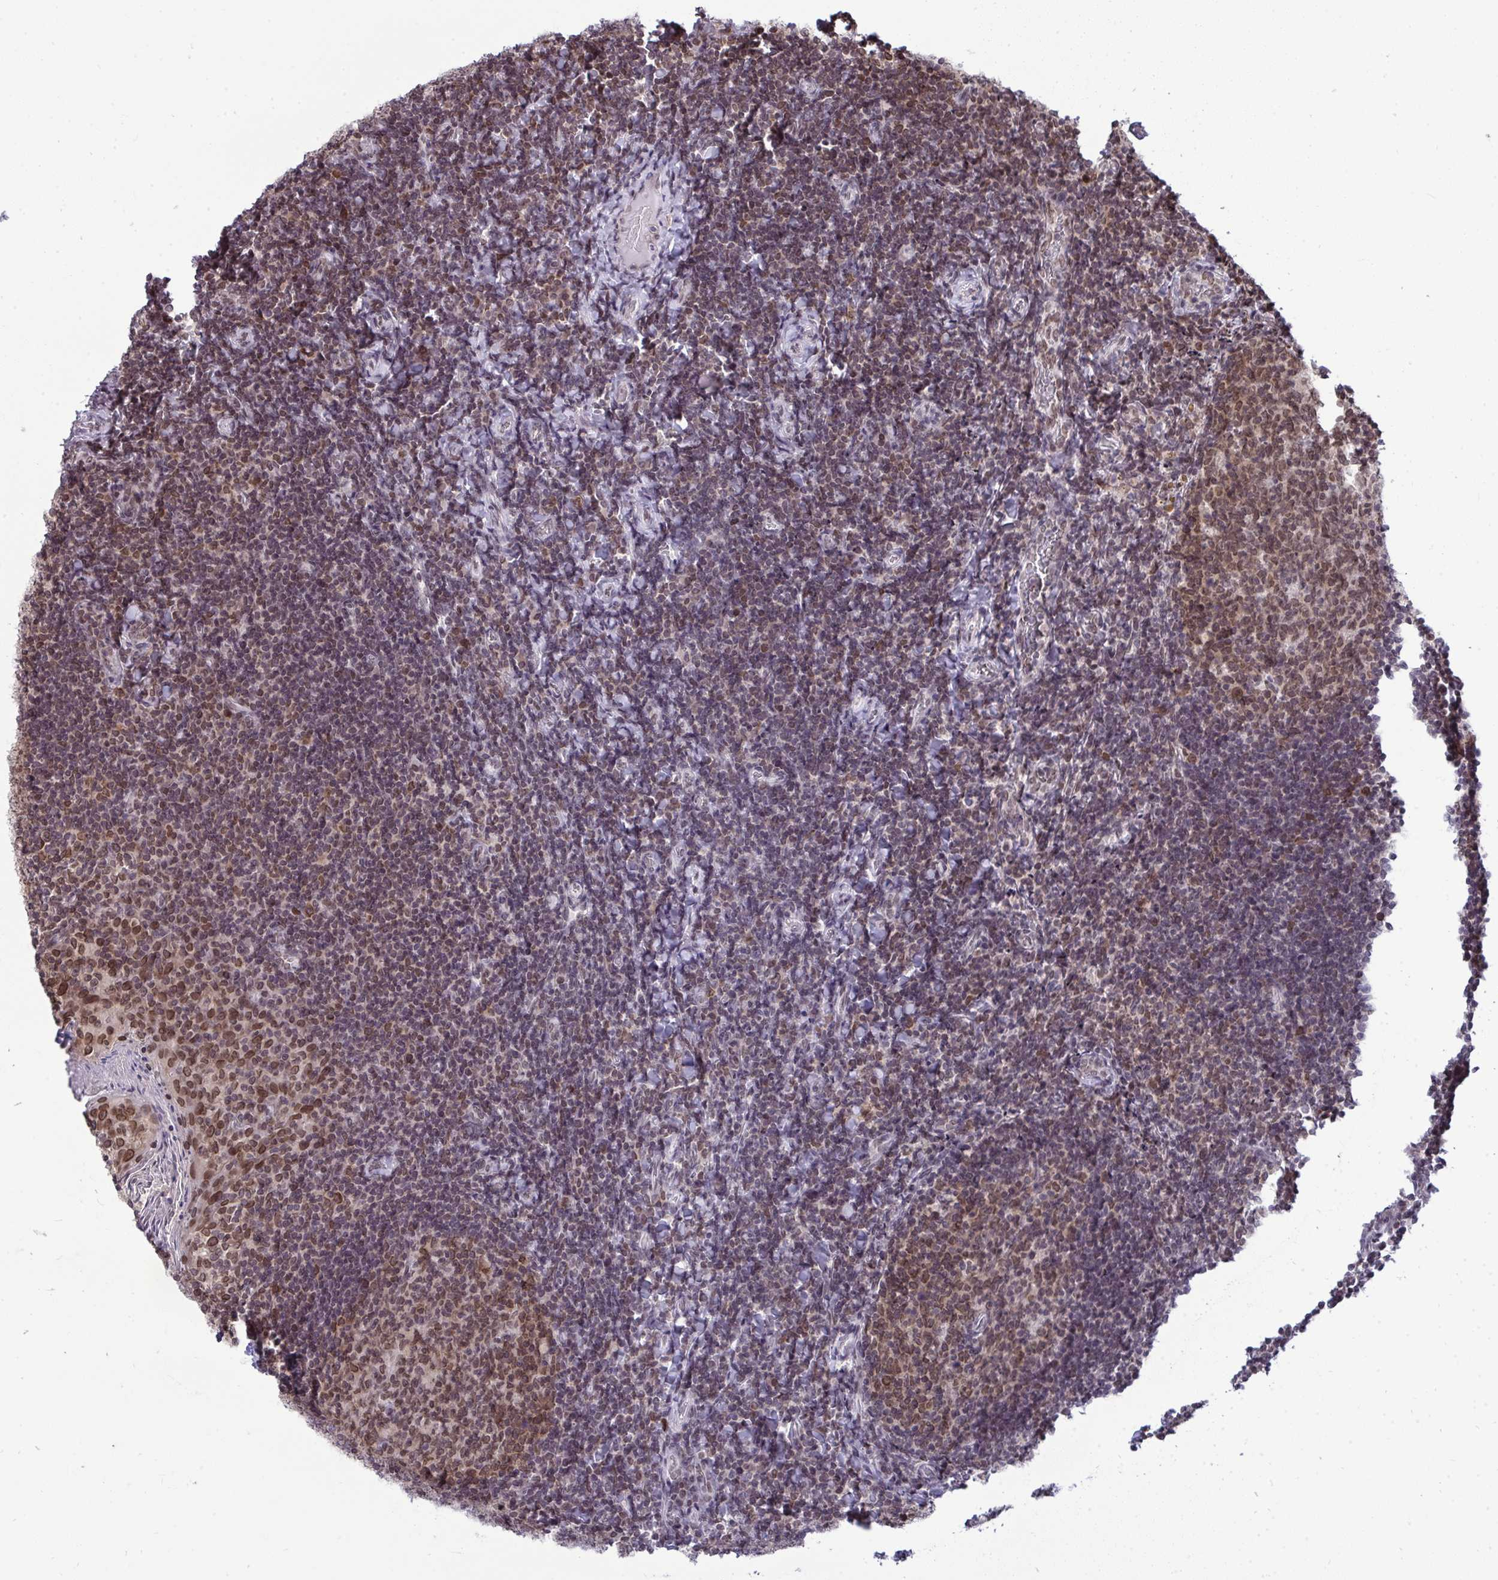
{"staining": {"intensity": "moderate", "quantity": ">75%", "location": "cytoplasmic/membranous"}, "tissue": "tonsil", "cell_type": "Germinal center cells", "image_type": "normal", "snomed": [{"axis": "morphology", "description": "Normal tissue, NOS"}, {"axis": "topography", "description": "Tonsil"}], "caption": "DAB immunohistochemical staining of normal human tonsil shows moderate cytoplasmic/membranous protein staining in about >75% of germinal center cells. (Brightfield microscopy of DAB IHC at high magnification).", "gene": "JPT1", "patient": {"sex": "female", "age": 10}}